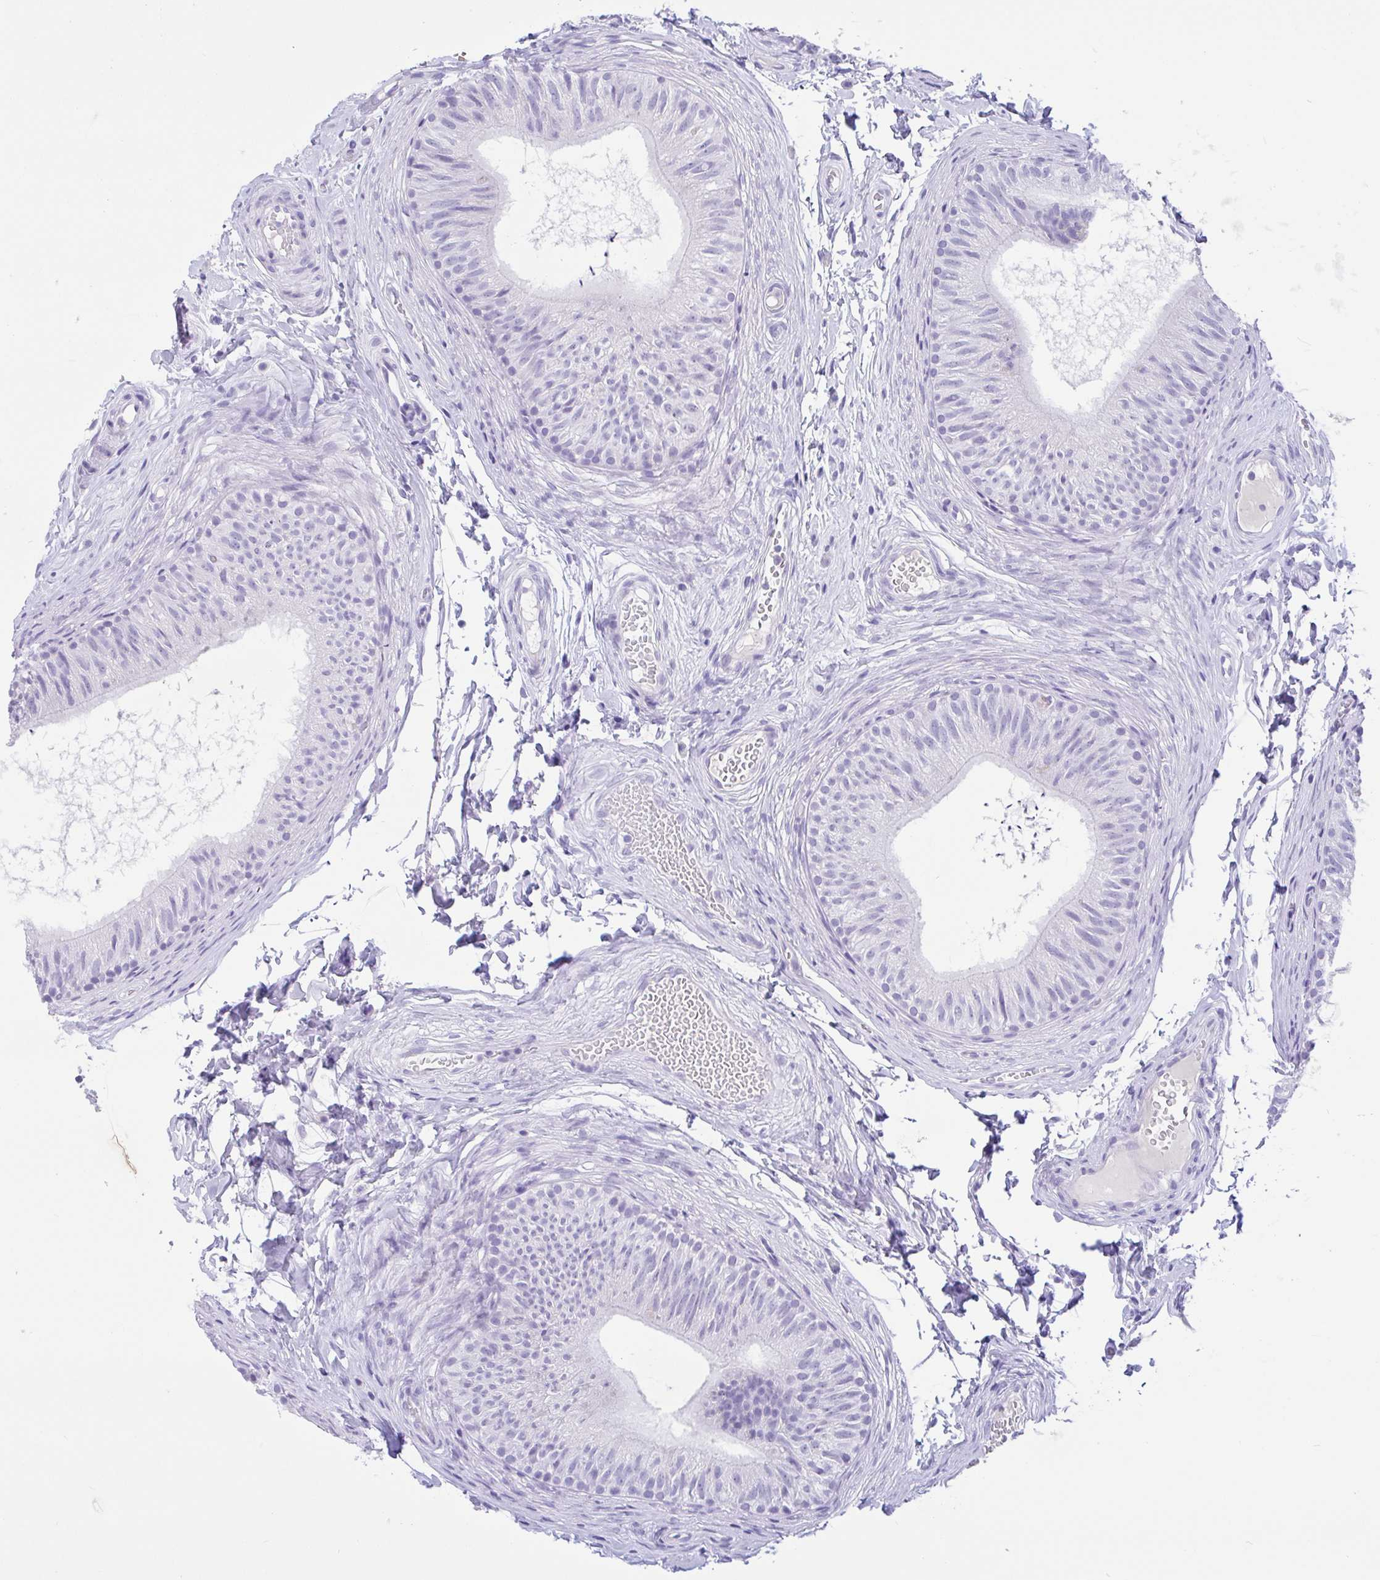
{"staining": {"intensity": "negative", "quantity": "none", "location": "none"}, "tissue": "epididymis", "cell_type": "Glandular cells", "image_type": "normal", "snomed": [{"axis": "morphology", "description": "Normal tissue, NOS"}, {"axis": "topography", "description": "Epididymis, spermatic cord, NOS"}, {"axis": "topography", "description": "Epididymis"}, {"axis": "topography", "description": "Peripheral nerve tissue"}], "caption": "Immunohistochemistry photomicrograph of normal epididymis: epididymis stained with DAB exhibits no significant protein expression in glandular cells.", "gene": "ZNF319", "patient": {"sex": "male", "age": 29}}